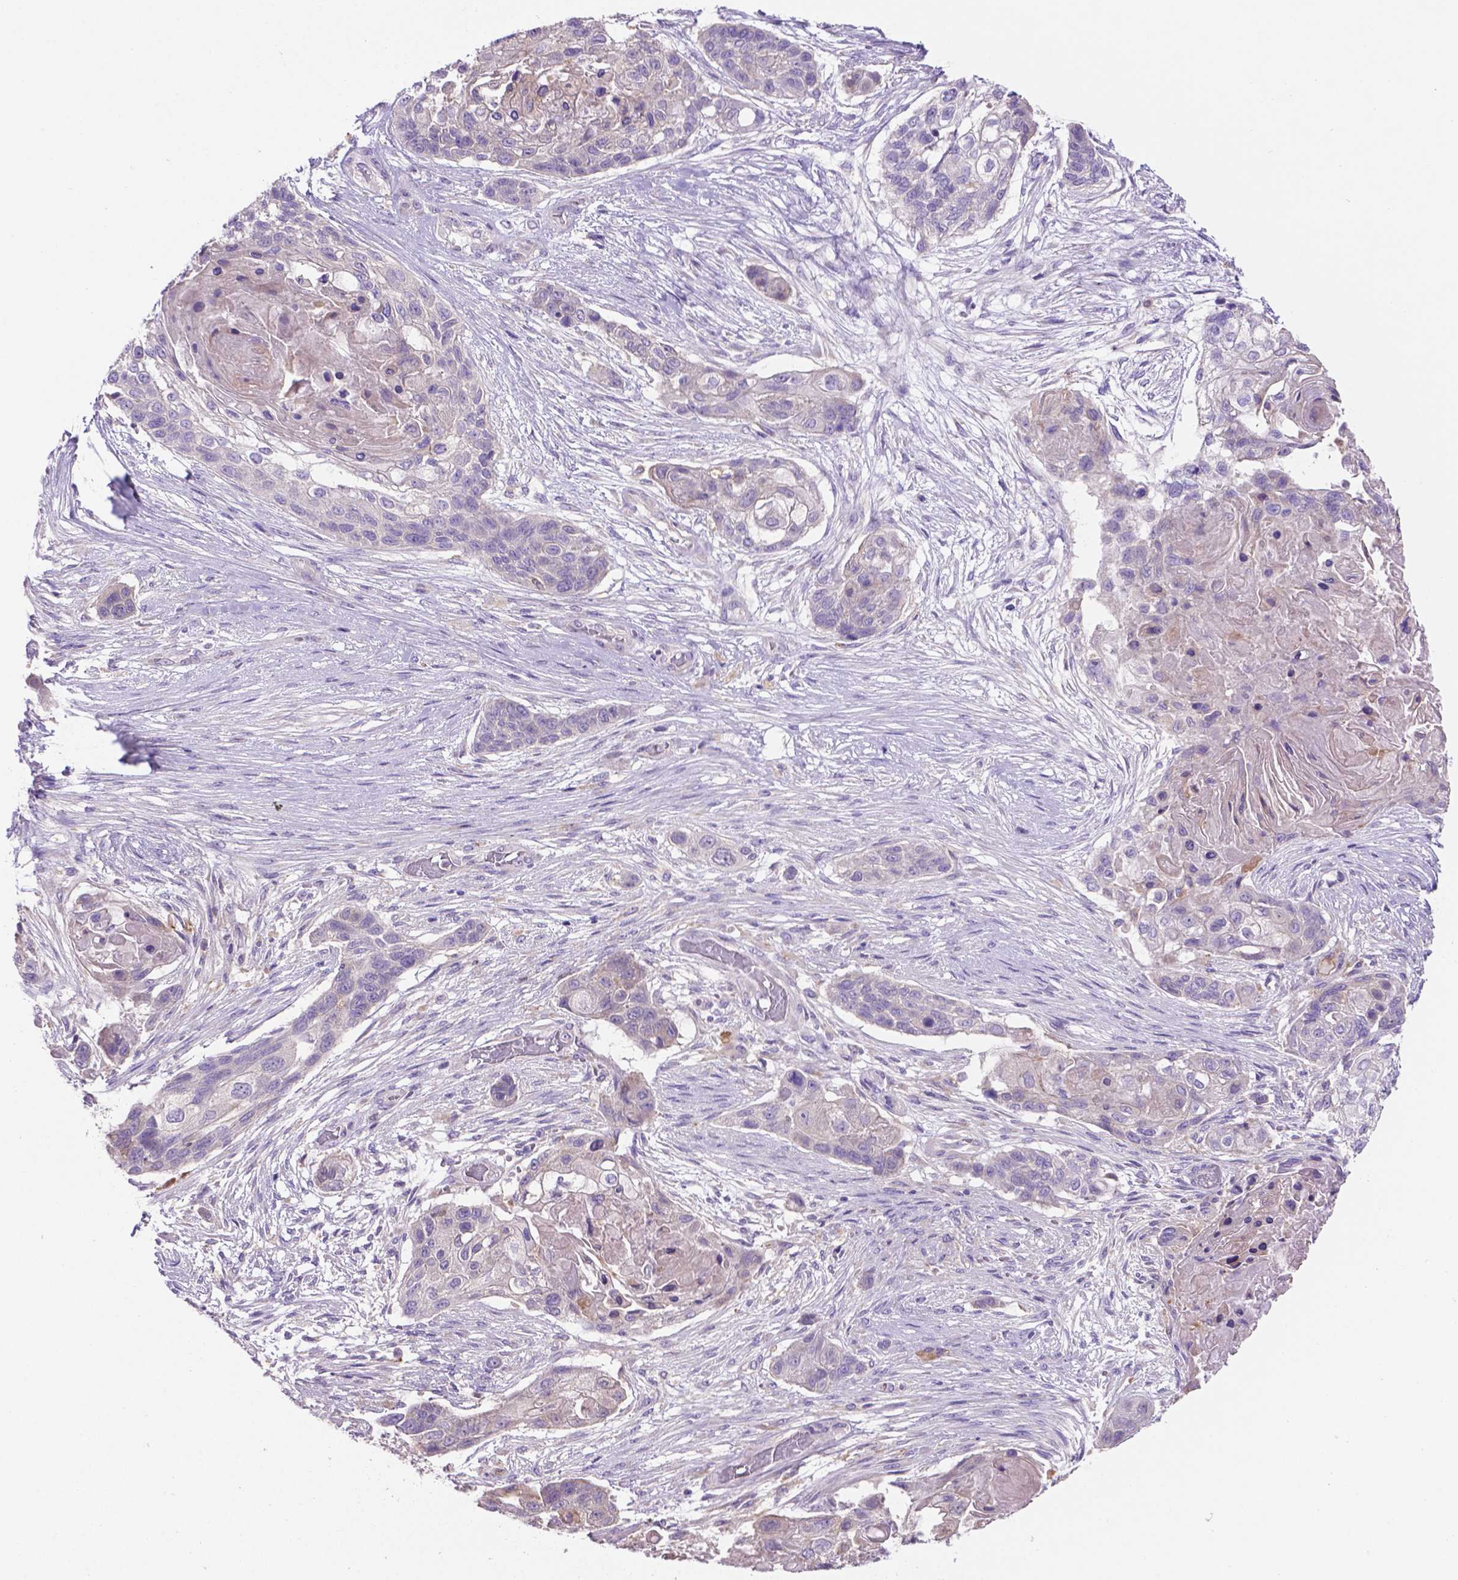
{"staining": {"intensity": "negative", "quantity": "none", "location": "none"}, "tissue": "lung cancer", "cell_type": "Tumor cells", "image_type": "cancer", "snomed": [{"axis": "morphology", "description": "Squamous cell carcinoma, NOS"}, {"axis": "topography", "description": "Lung"}], "caption": "There is no significant staining in tumor cells of lung cancer (squamous cell carcinoma).", "gene": "CDH7", "patient": {"sex": "male", "age": 69}}